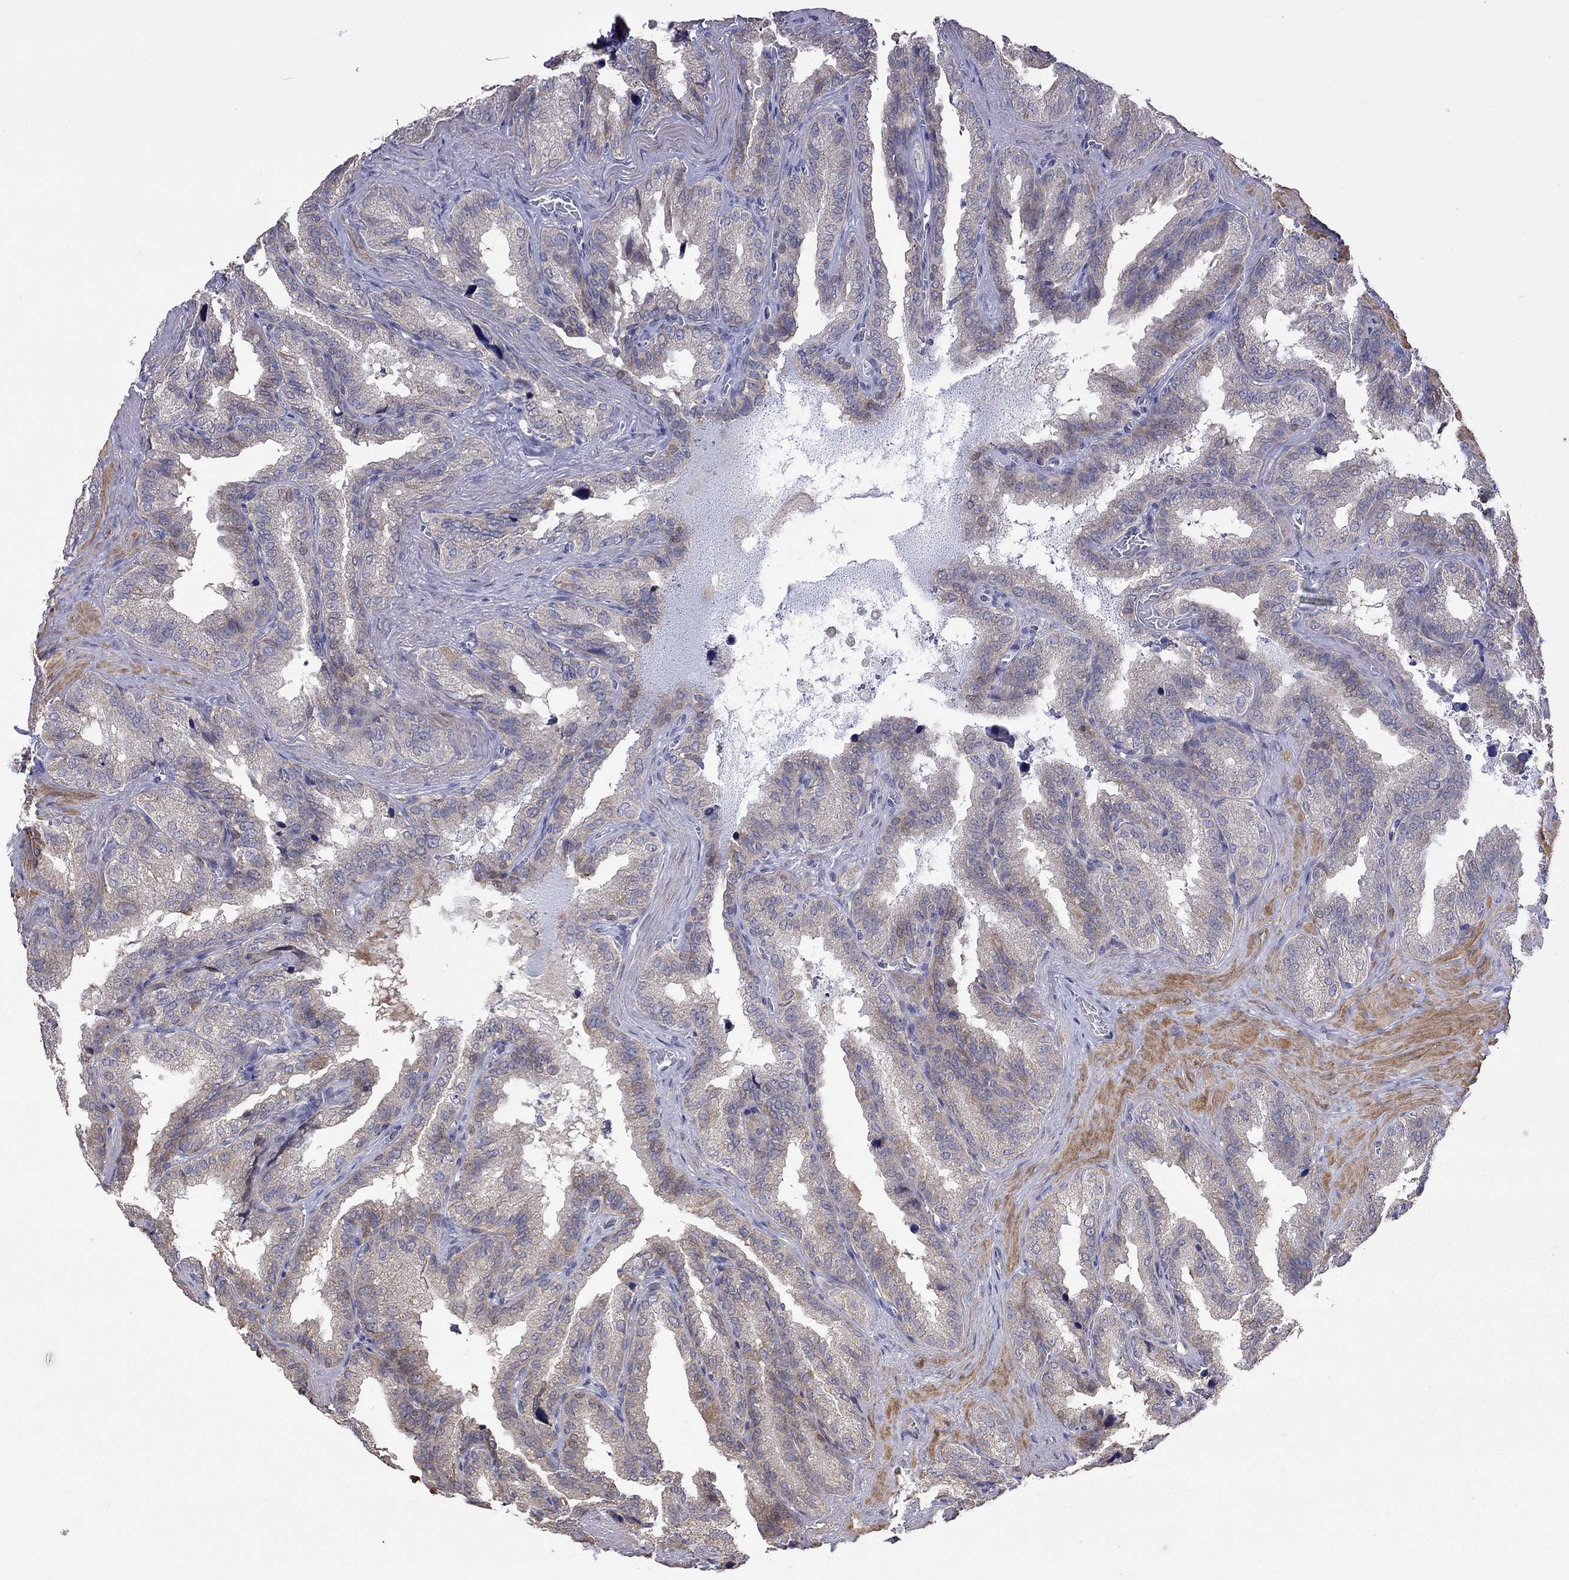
{"staining": {"intensity": "weak", "quantity": "<25%", "location": "cytoplasmic/membranous"}, "tissue": "seminal vesicle", "cell_type": "Glandular cells", "image_type": "normal", "snomed": [{"axis": "morphology", "description": "Normal tissue, NOS"}, {"axis": "topography", "description": "Seminal veicle"}], "caption": "Protein analysis of unremarkable seminal vesicle reveals no significant expression in glandular cells. Brightfield microscopy of immunohistochemistry (IHC) stained with DAB (brown) and hematoxylin (blue), captured at high magnification.", "gene": "SYTL2", "patient": {"sex": "male", "age": 37}}